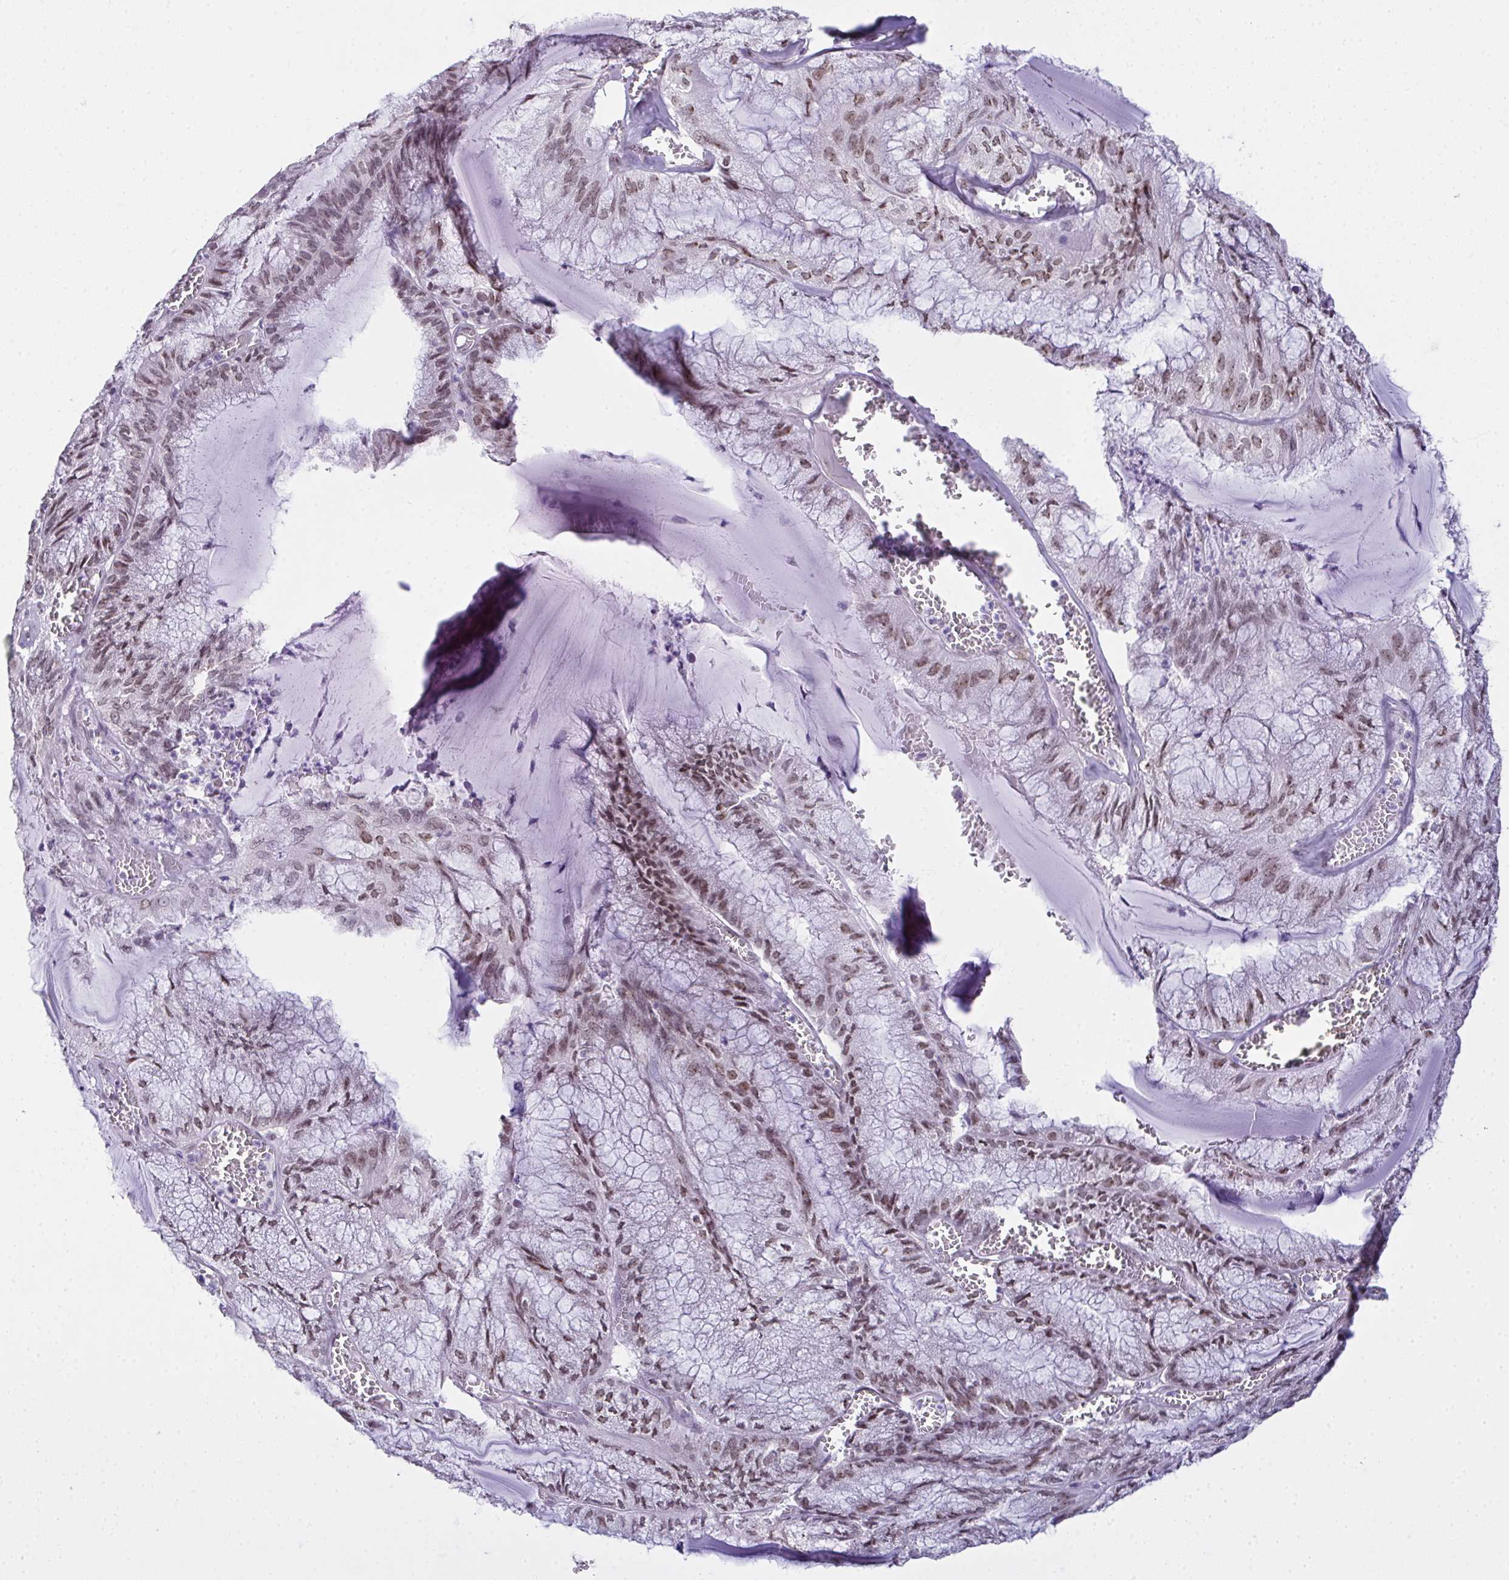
{"staining": {"intensity": "moderate", "quantity": ">75%", "location": "nuclear"}, "tissue": "endometrial cancer", "cell_type": "Tumor cells", "image_type": "cancer", "snomed": [{"axis": "morphology", "description": "Carcinoma, NOS"}, {"axis": "topography", "description": "Endometrium"}], "caption": "Moderate nuclear staining for a protein is appreciated in about >75% of tumor cells of endometrial cancer using IHC.", "gene": "ZNF800", "patient": {"sex": "female", "age": 62}}